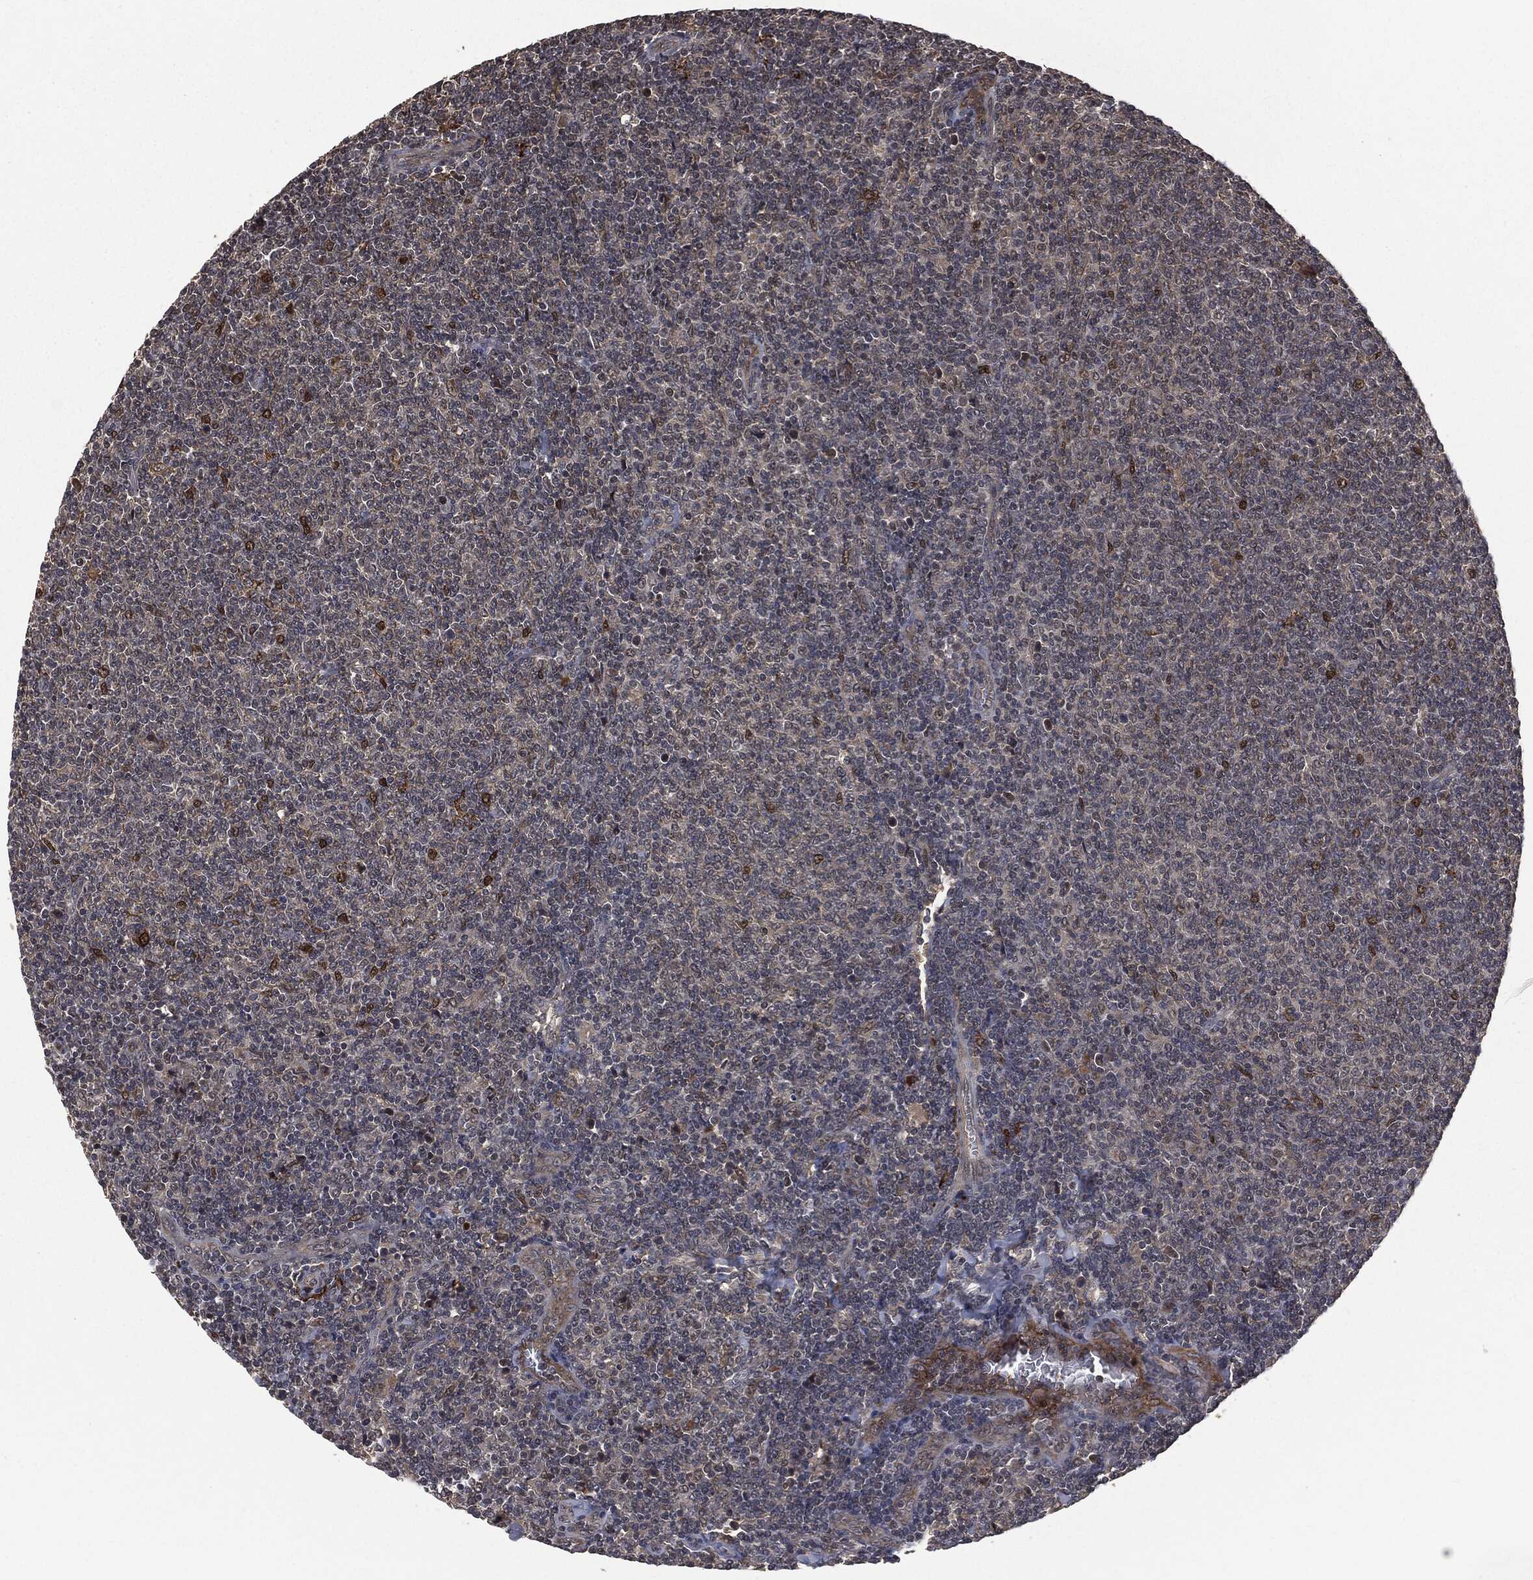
{"staining": {"intensity": "negative", "quantity": "none", "location": "none"}, "tissue": "lymphoma", "cell_type": "Tumor cells", "image_type": "cancer", "snomed": [{"axis": "morphology", "description": "Malignant lymphoma, non-Hodgkin's type, Low grade"}, {"axis": "topography", "description": "Lymph node"}], "caption": "The image displays no staining of tumor cells in low-grade malignant lymphoma, non-Hodgkin's type.", "gene": "CRABP2", "patient": {"sex": "male", "age": 52}}